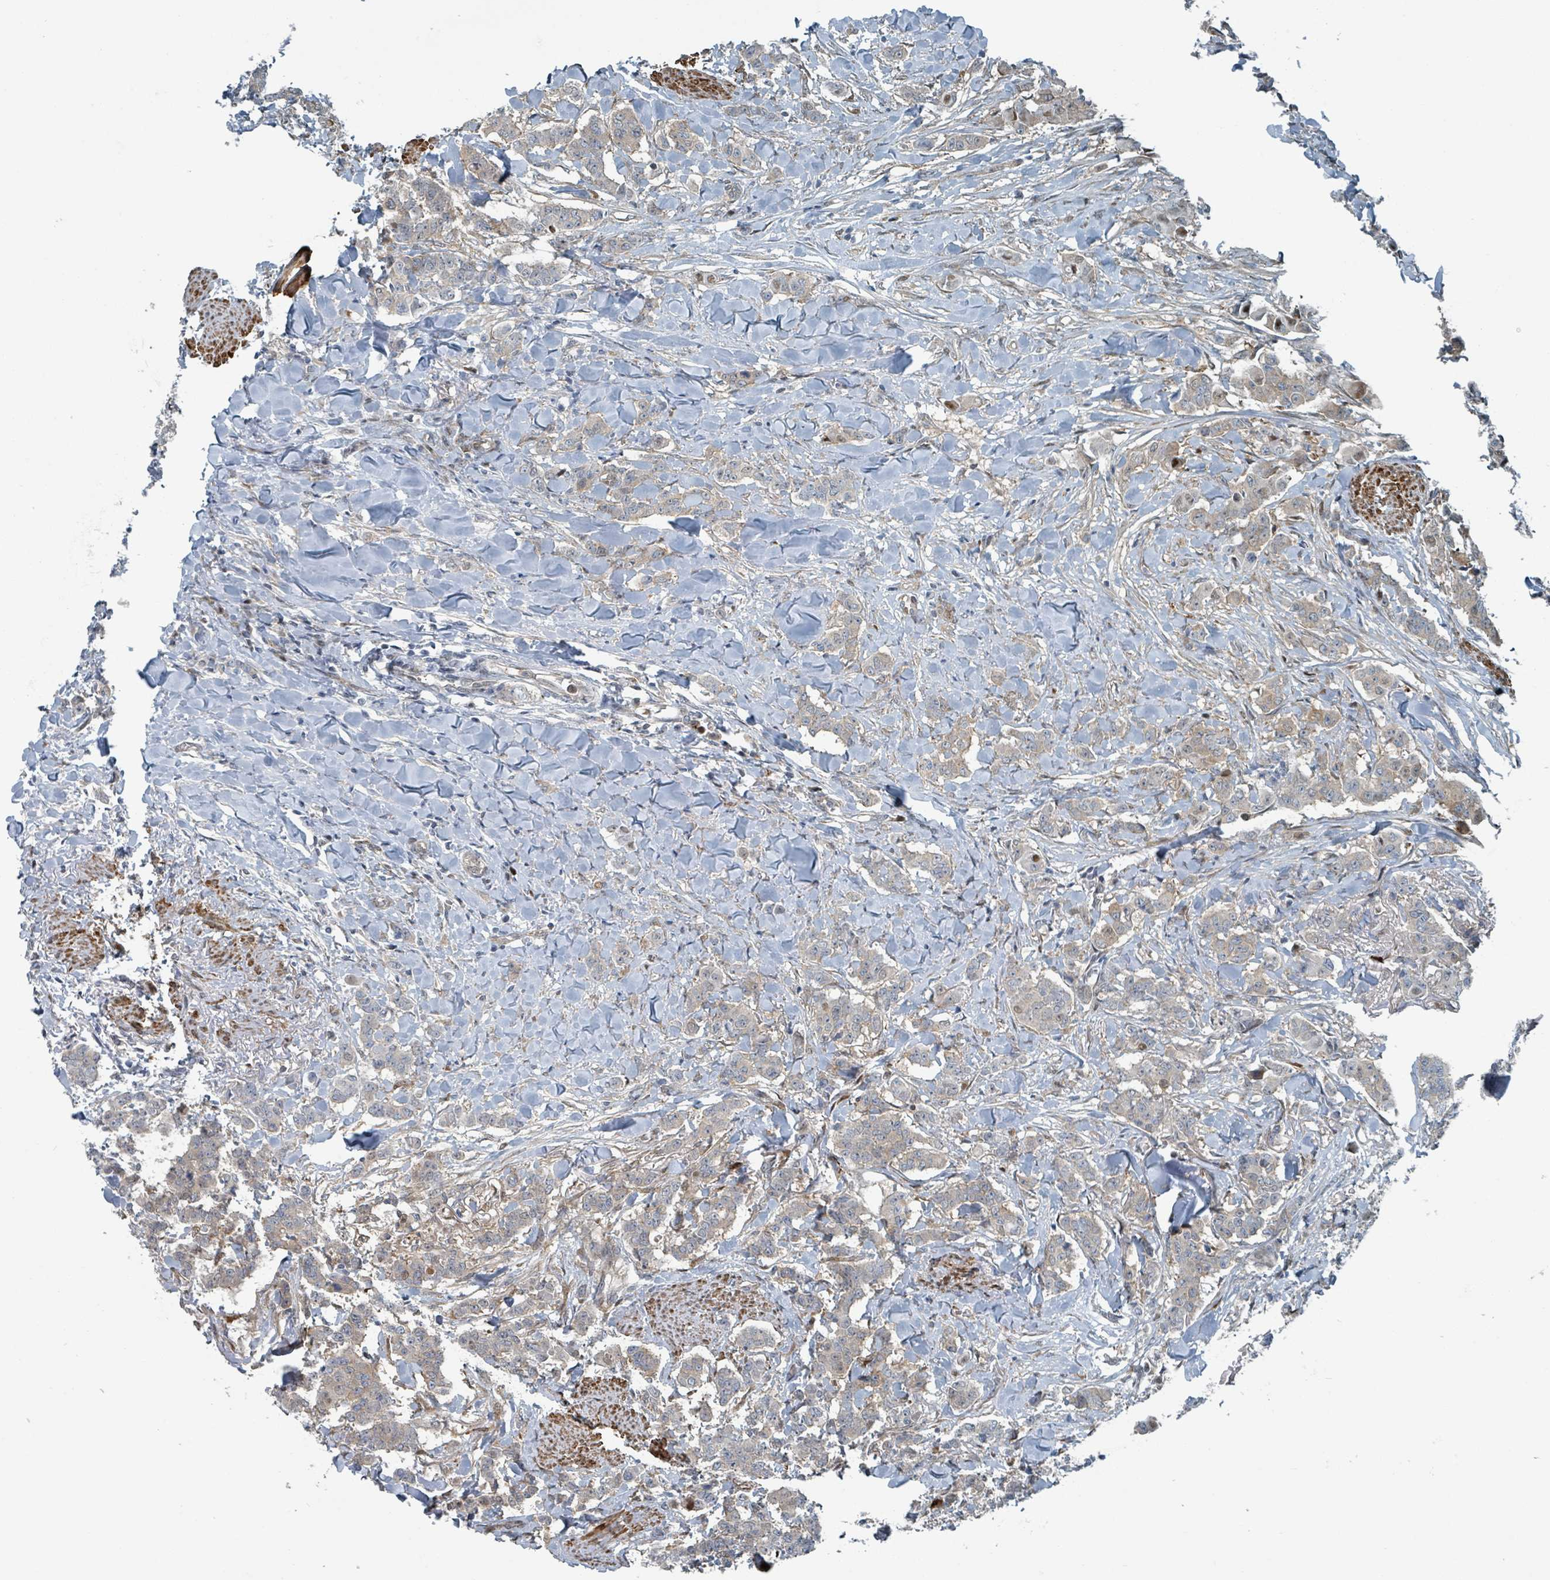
{"staining": {"intensity": "weak", "quantity": ">75%", "location": "cytoplasmic/membranous"}, "tissue": "breast cancer", "cell_type": "Tumor cells", "image_type": "cancer", "snomed": [{"axis": "morphology", "description": "Duct carcinoma"}, {"axis": "topography", "description": "Breast"}], "caption": "Approximately >75% of tumor cells in breast cancer show weak cytoplasmic/membranous protein positivity as visualized by brown immunohistochemical staining.", "gene": "RHPN2", "patient": {"sex": "female", "age": 40}}